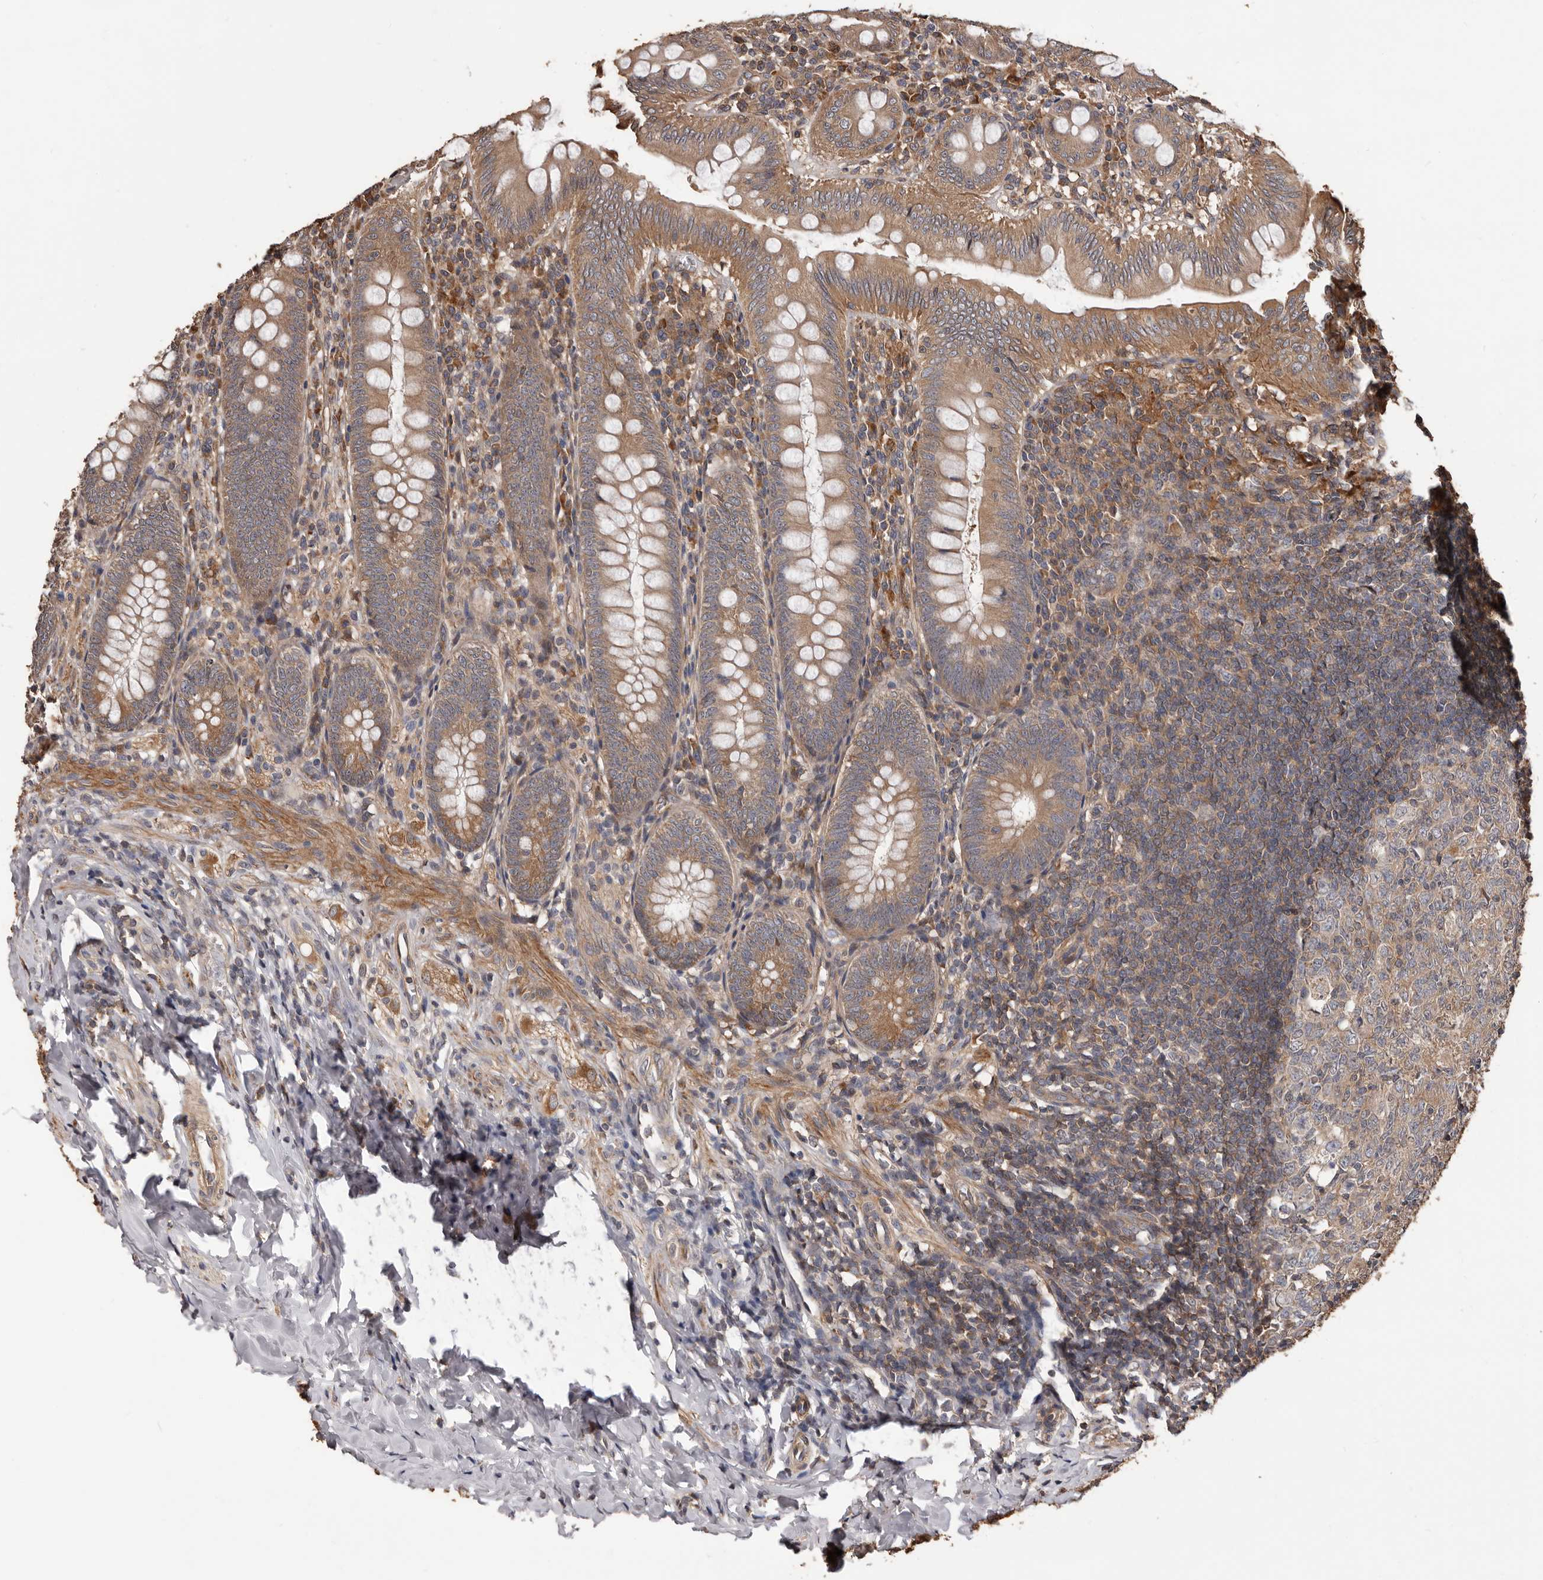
{"staining": {"intensity": "moderate", "quantity": ">75%", "location": "cytoplasmic/membranous"}, "tissue": "appendix", "cell_type": "Glandular cells", "image_type": "normal", "snomed": [{"axis": "morphology", "description": "Normal tissue, NOS"}, {"axis": "topography", "description": "Appendix"}], "caption": "Protein expression analysis of unremarkable appendix reveals moderate cytoplasmic/membranous expression in about >75% of glandular cells. (DAB (3,3'-diaminobenzidine) = brown stain, brightfield microscopy at high magnification).", "gene": "ADAMTS2", "patient": {"sex": "male", "age": 14}}